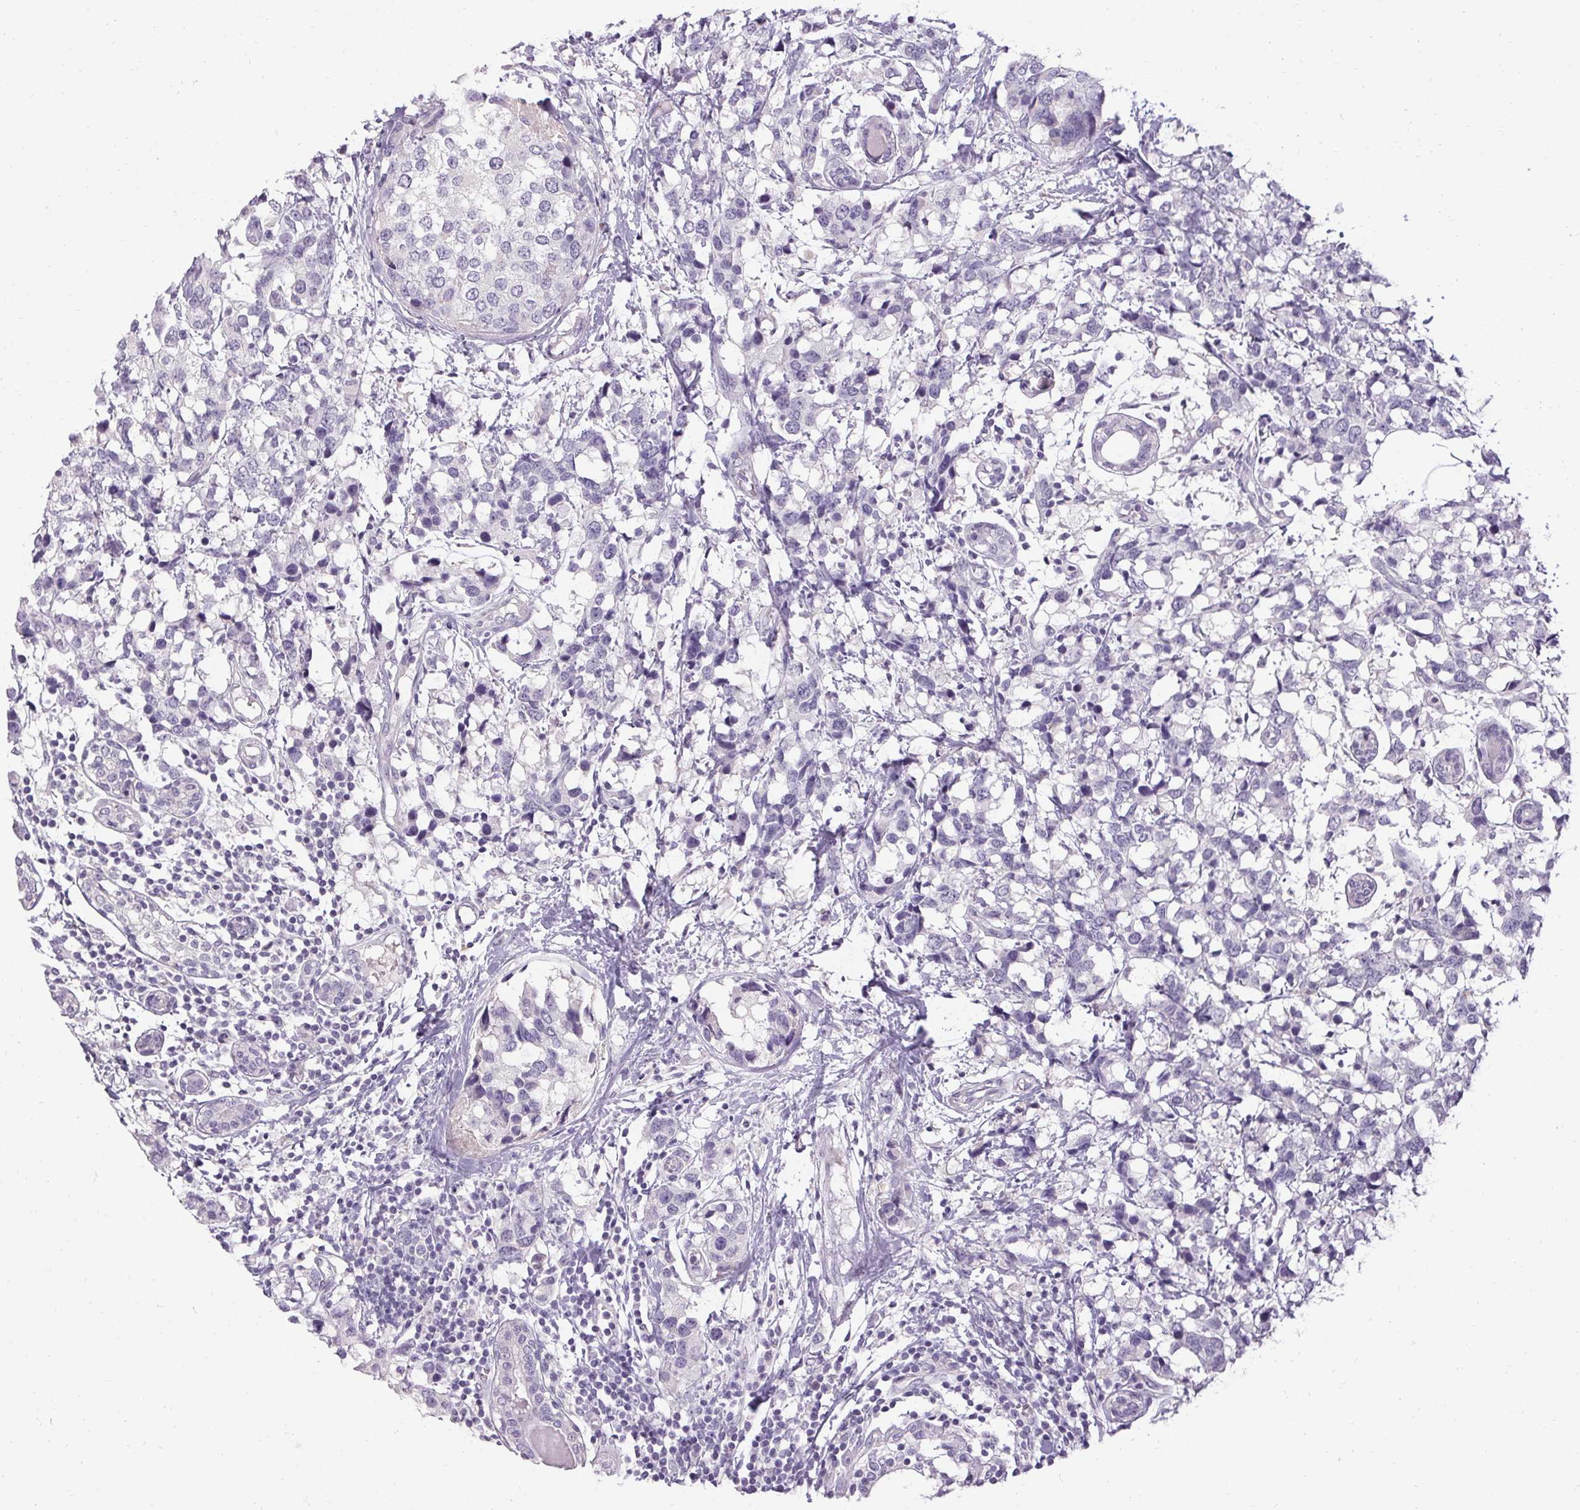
{"staining": {"intensity": "negative", "quantity": "none", "location": "none"}, "tissue": "breast cancer", "cell_type": "Tumor cells", "image_type": "cancer", "snomed": [{"axis": "morphology", "description": "Lobular carcinoma"}, {"axis": "topography", "description": "Breast"}], "caption": "IHC of breast lobular carcinoma exhibits no expression in tumor cells.", "gene": "HSD17B3", "patient": {"sex": "female", "age": 59}}